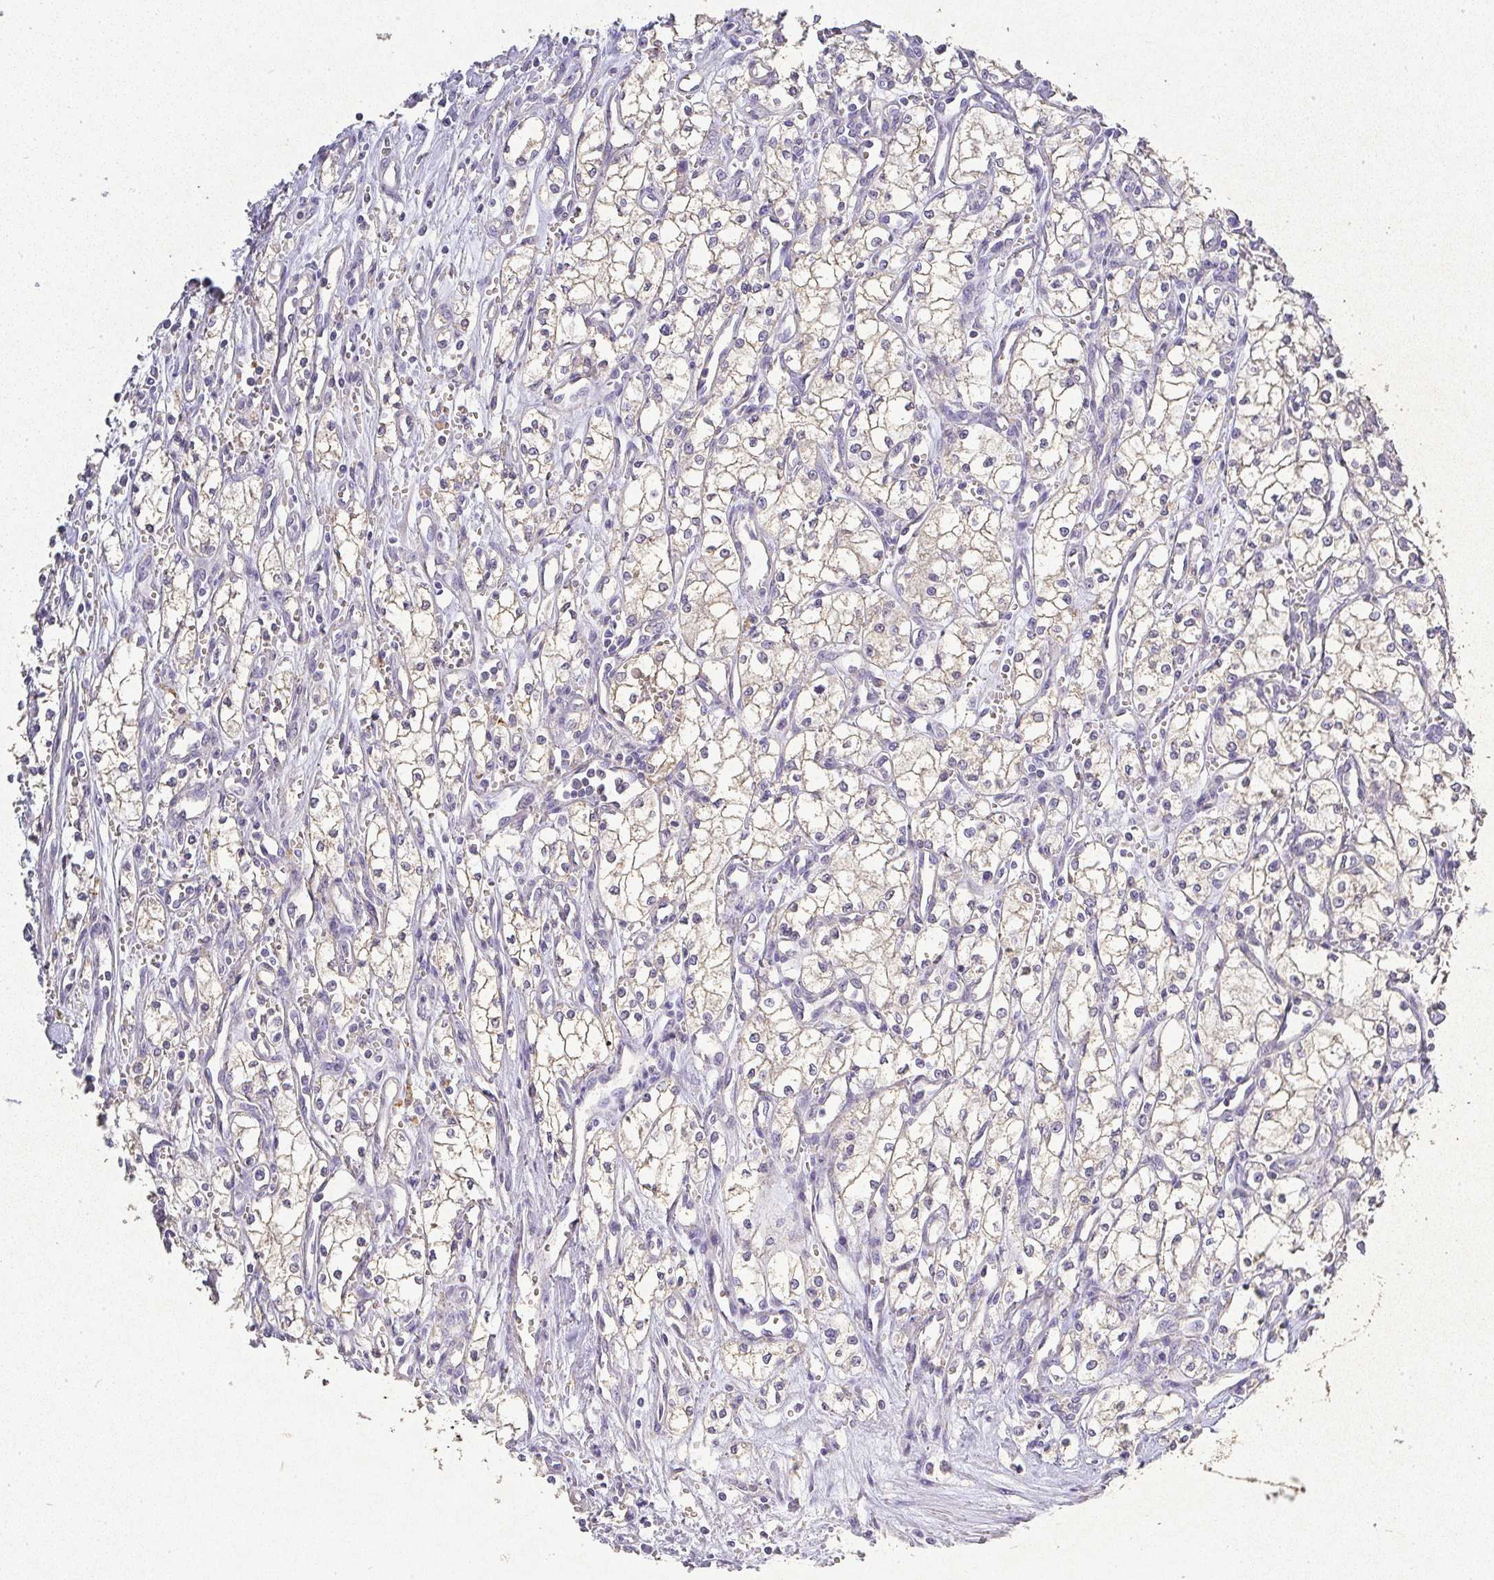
{"staining": {"intensity": "negative", "quantity": "none", "location": "none"}, "tissue": "renal cancer", "cell_type": "Tumor cells", "image_type": "cancer", "snomed": [{"axis": "morphology", "description": "Adenocarcinoma, NOS"}, {"axis": "topography", "description": "Kidney"}], "caption": "An IHC photomicrograph of adenocarcinoma (renal) is shown. There is no staining in tumor cells of adenocarcinoma (renal). (Brightfield microscopy of DAB (3,3'-diaminobenzidine) immunohistochemistry at high magnification).", "gene": "RPS2", "patient": {"sex": "male", "age": 59}}